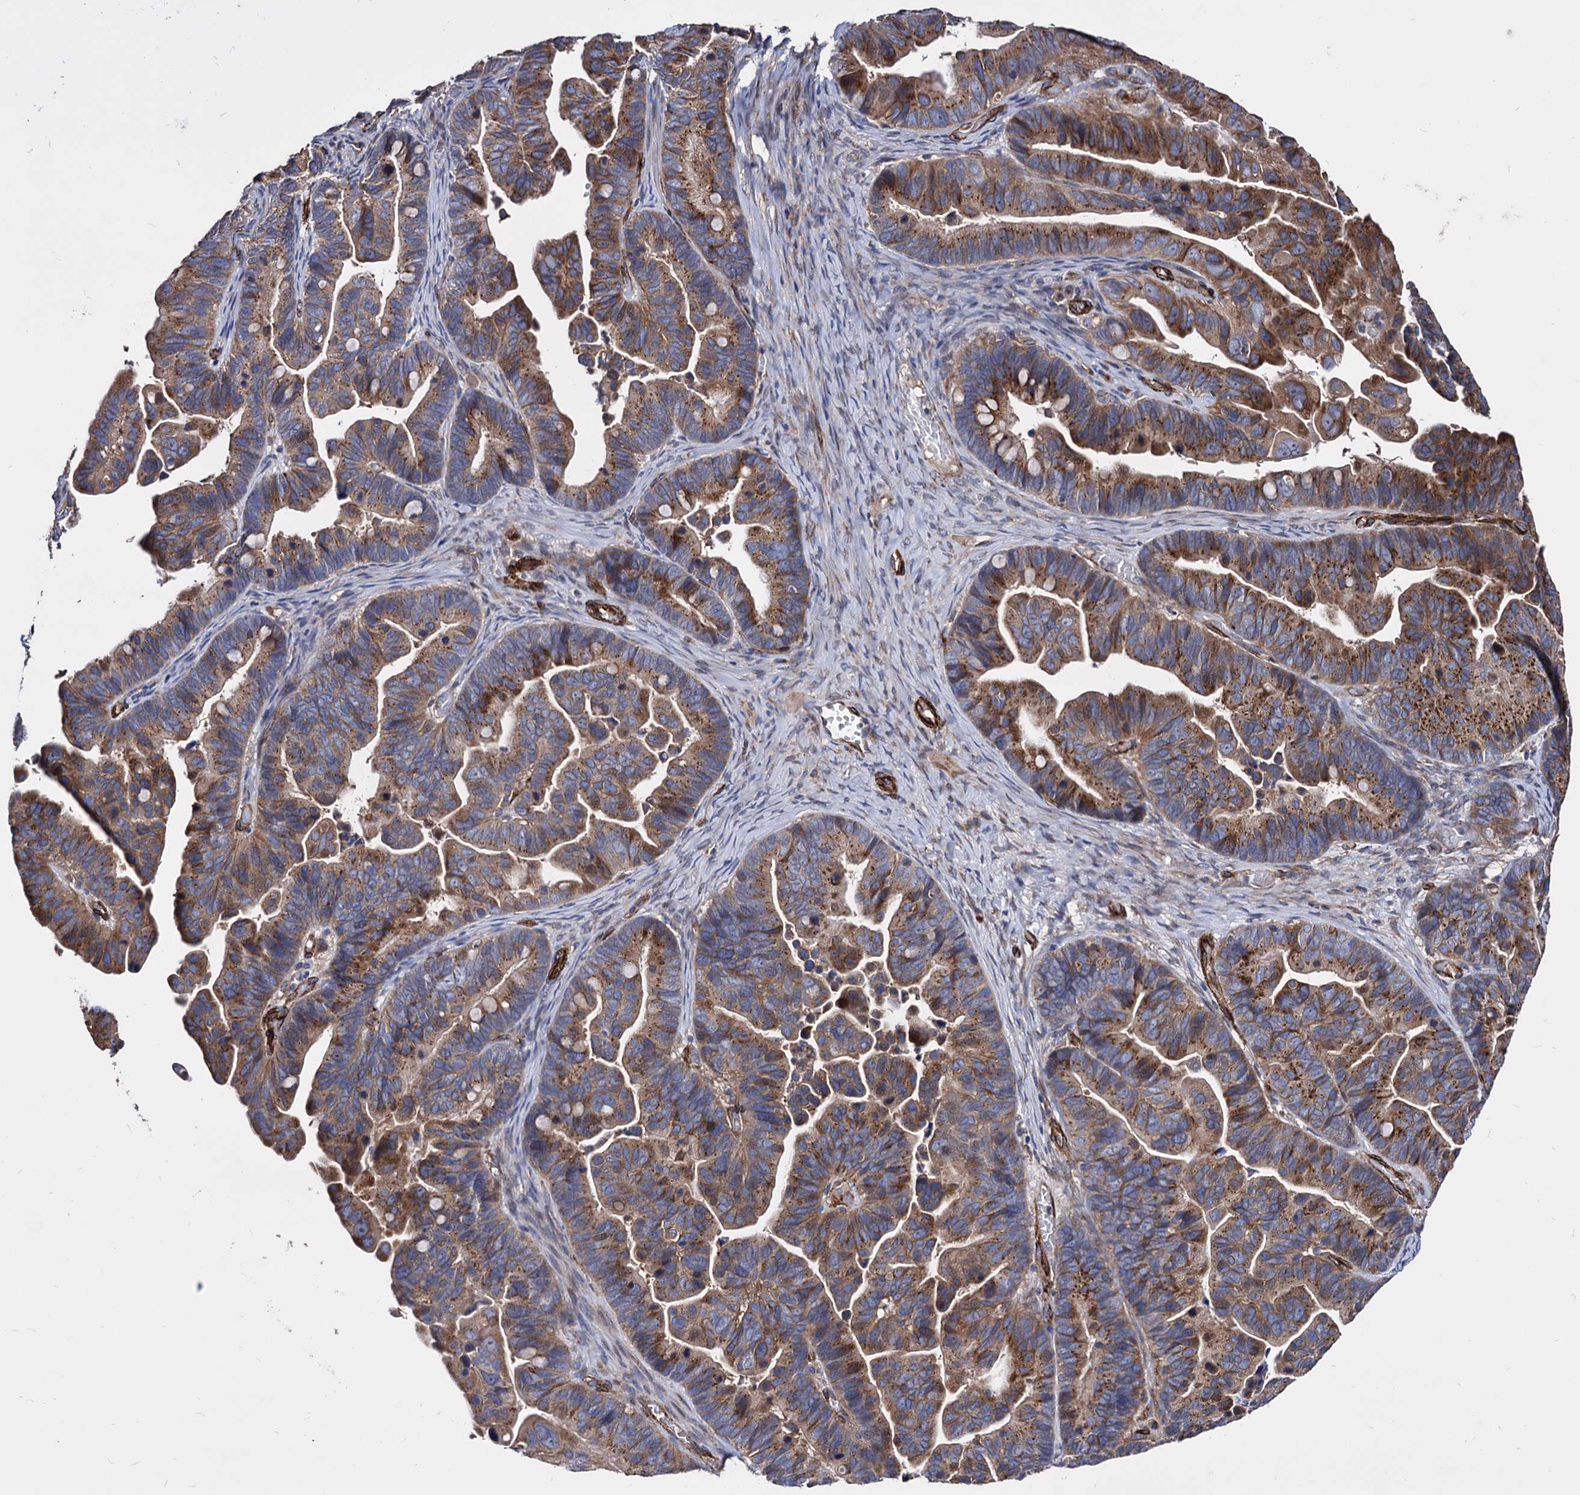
{"staining": {"intensity": "moderate", "quantity": ">75%", "location": "cytoplasmic/membranous"}, "tissue": "ovarian cancer", "cell_type": "Tumor cells", "image_type": "cancer", "snomed": [{"axis": "morphology", "description": "Cystadenocarcinoma, serous, NOS"}, {"axis": "topography", "description": "Ovary"}], "caption": "Protein expression analysis of ovarian cancer (serous cystadenocarcinoma) reveals moderate cytoplasmic/membranous staining in about >75% of tumor cells.", "gene": "WDR11", "patient": {"sex": "female", "age": 56}}